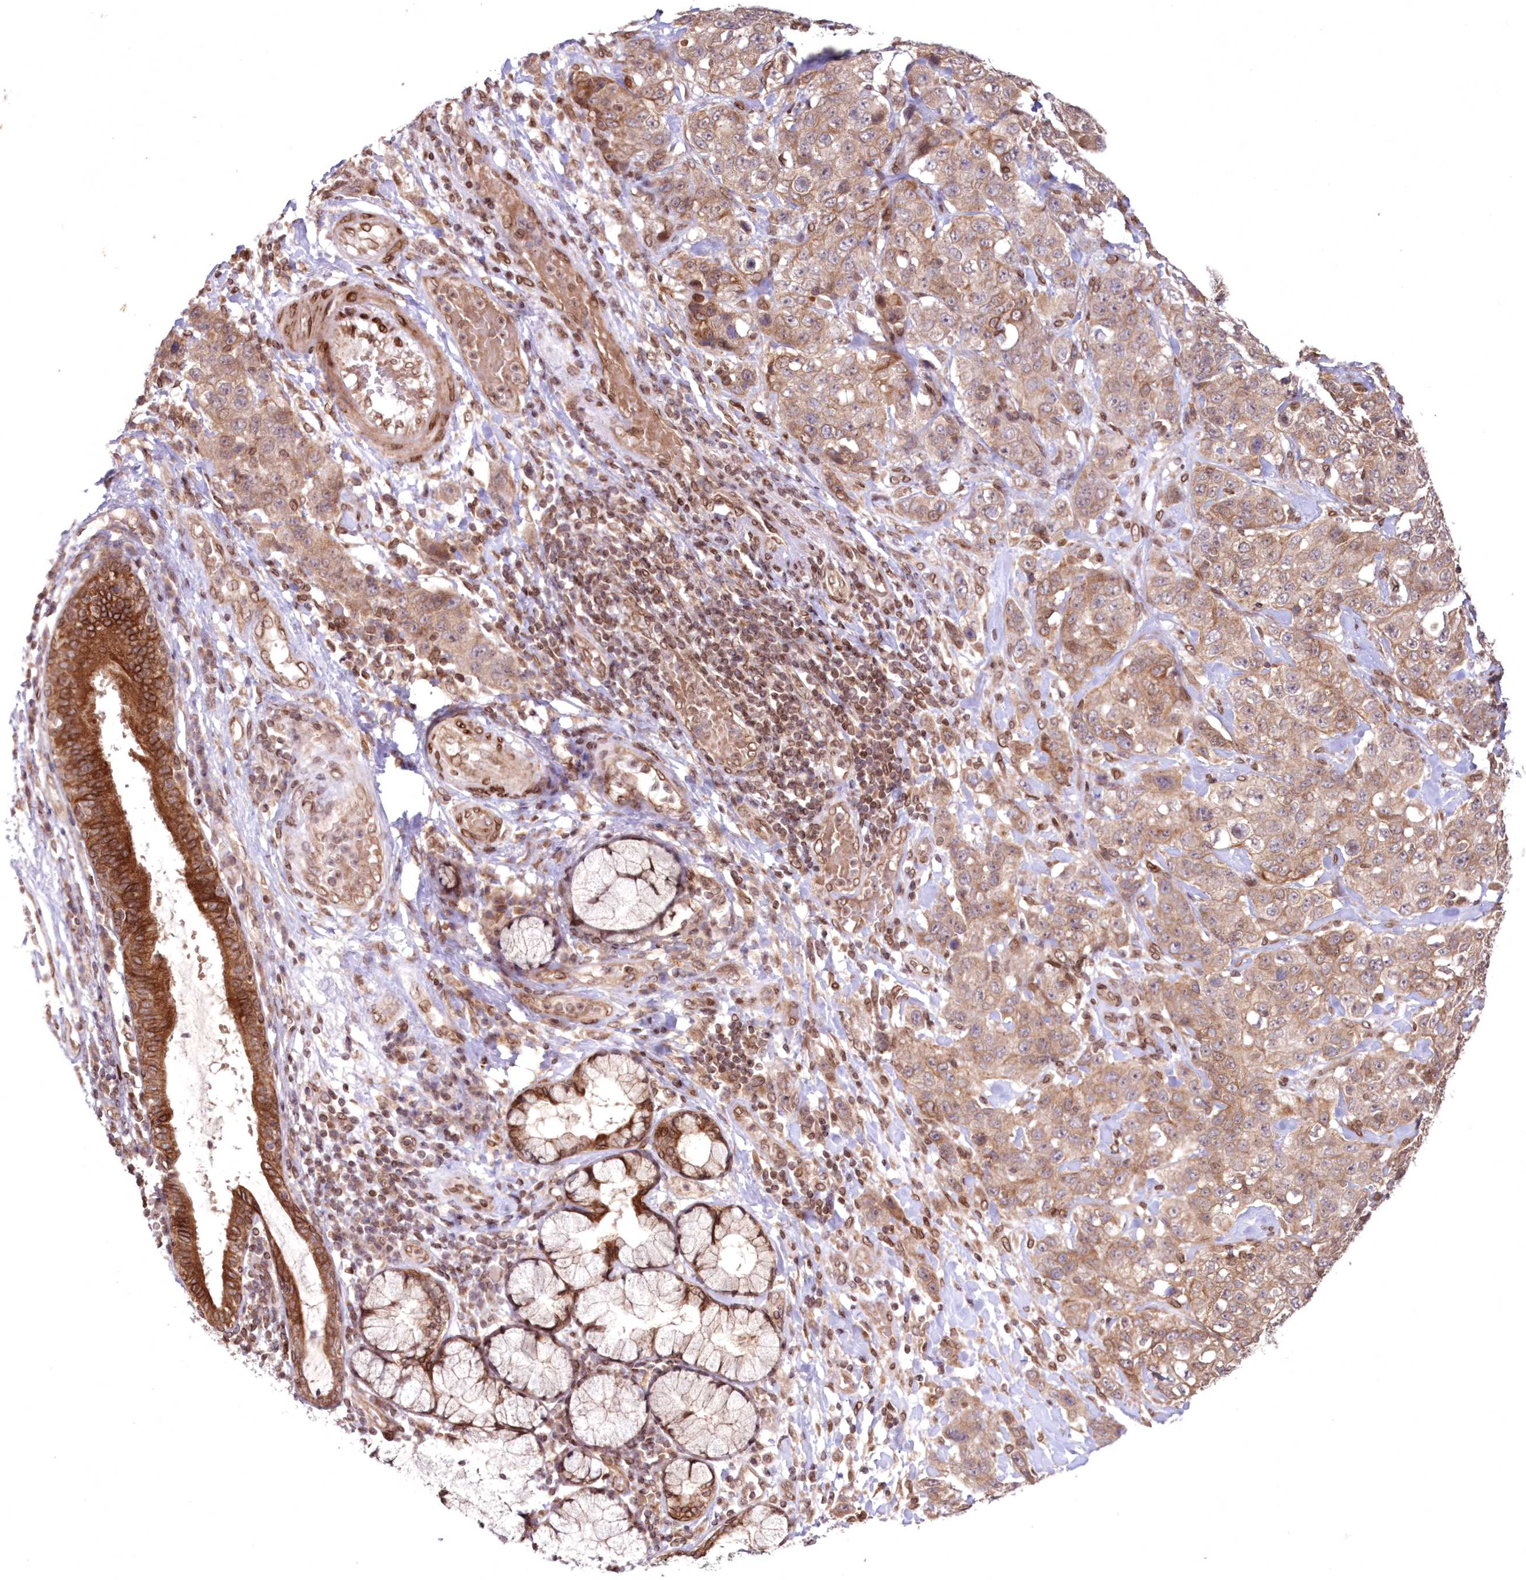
{"staining": {"intensity": "moderate", "quantity": ">75%", "location": "cytoplasmic/membranous"}, "tissue": "stomach cancer", "cell_type": "Tumor cells", "image_type": "cancer", "snomed": [{"axis": "morphology", "description": "Adenocarcinoma, NOS"}, {"axis": "topography", "description": "Stomach"}], "caption": "This histopathology image exhibits immunohistochemistry staining of stomach cancer (adenocarcinoma), with medium moderate cytoplasmic/membranous expression in approximately >75% of tumor cells.", "gene": "DNAJC27", "patient": {"sex": "male", "age": 48}}